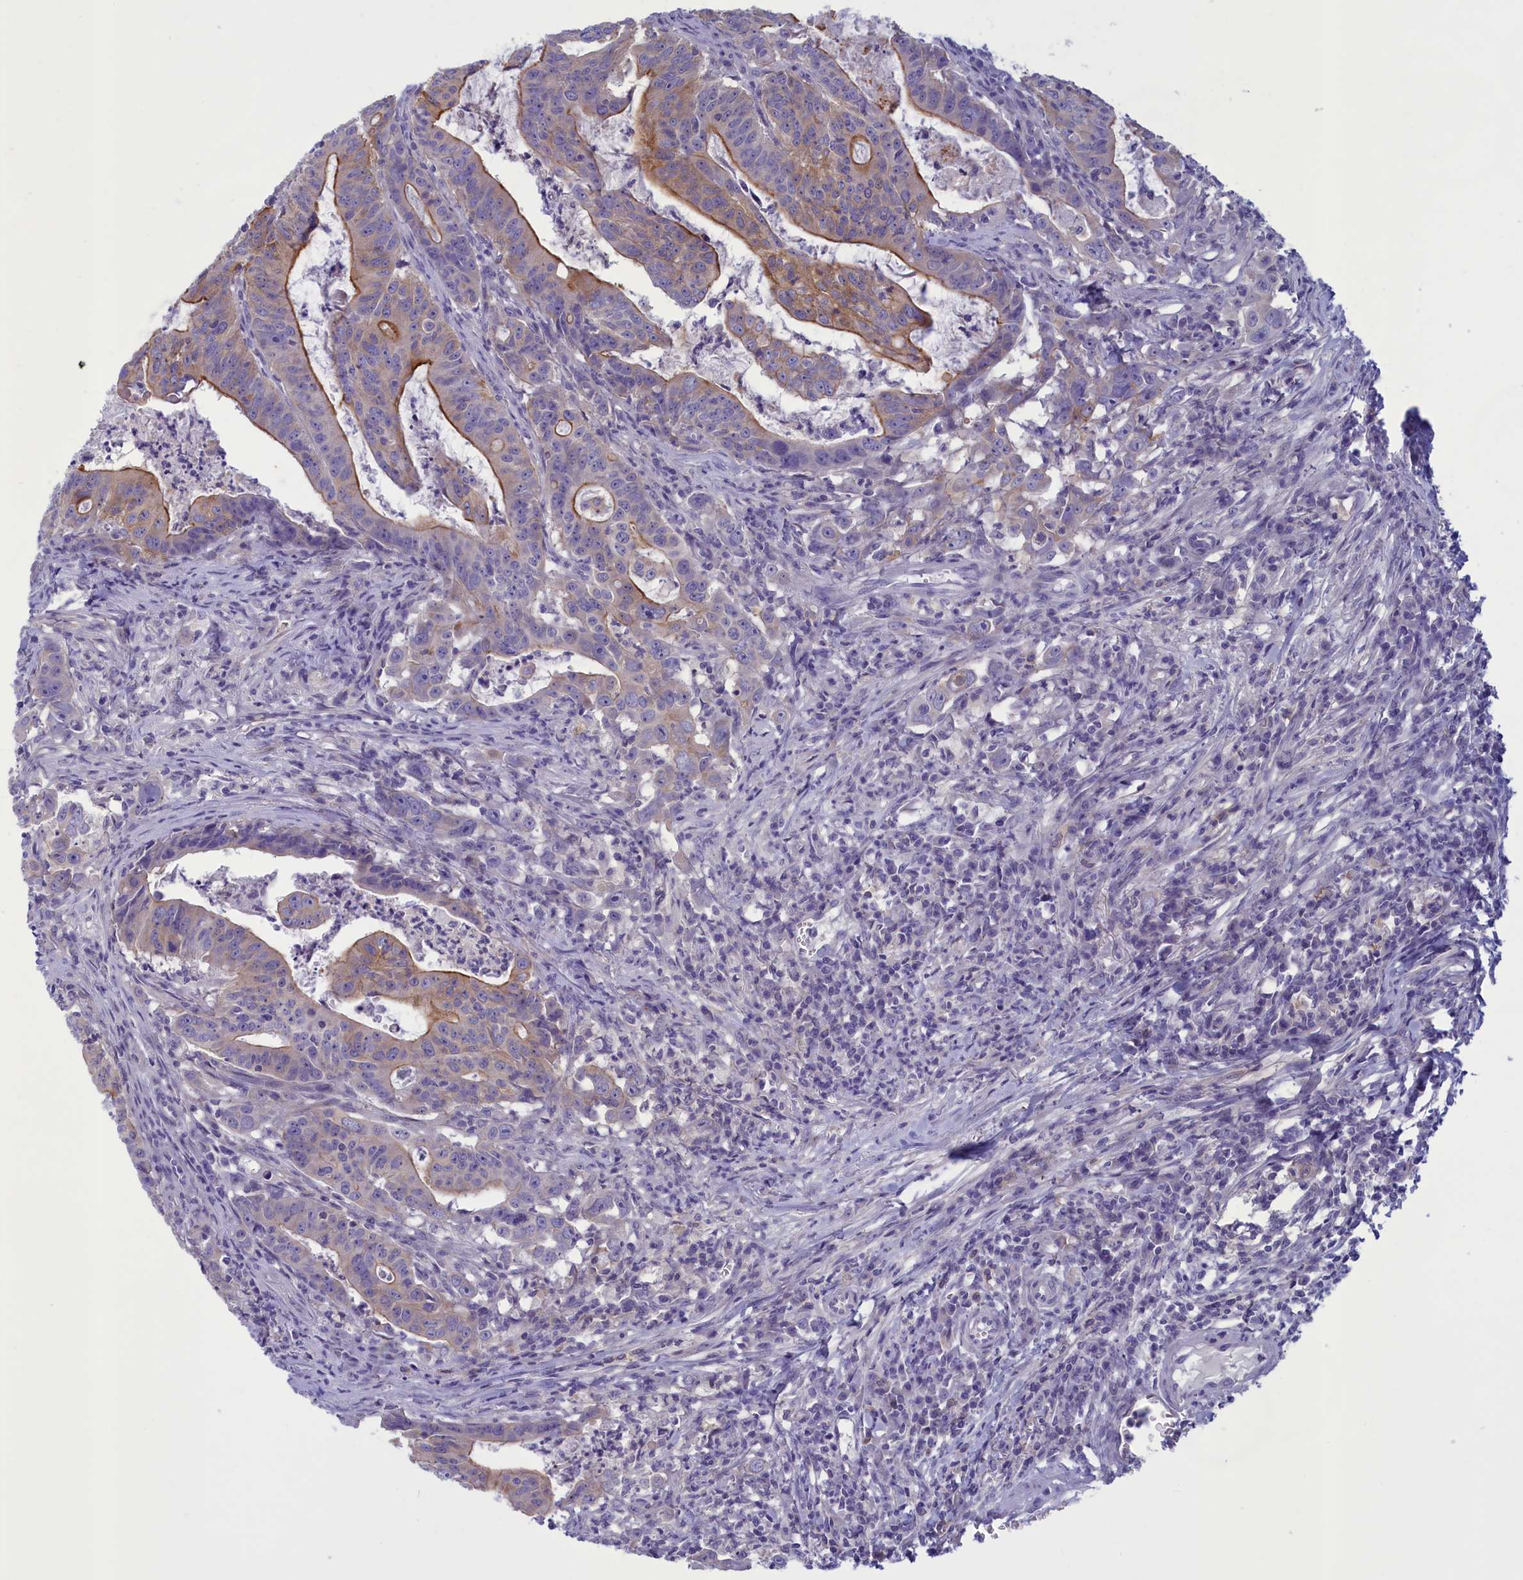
{"staining": {"intensity": "moderate", "quantity": "25%-75%", "location": "cytoplasmic/membranous"}, "tissue": "colorectal cancer", "cell_type": "Tumor cells", "image_type": "cancer", "snomed": [{"axis": "morphology", "description": "Adenocarcinoma, NOS"}, {"axis": "topography", "description": "Rectum"}], "caption": "Protein staining of adenocarcinoma (colorectal) tissue shows moderate cytoplasmic/membranous expression in about 25%-75% of tumor cells. (DAB (3,3'-diaminobenzidine) = brown stain, brightfield microscopy at high magnification).", "gene": "CORO2A", "patient": {"sex": "male", "age": 69}}